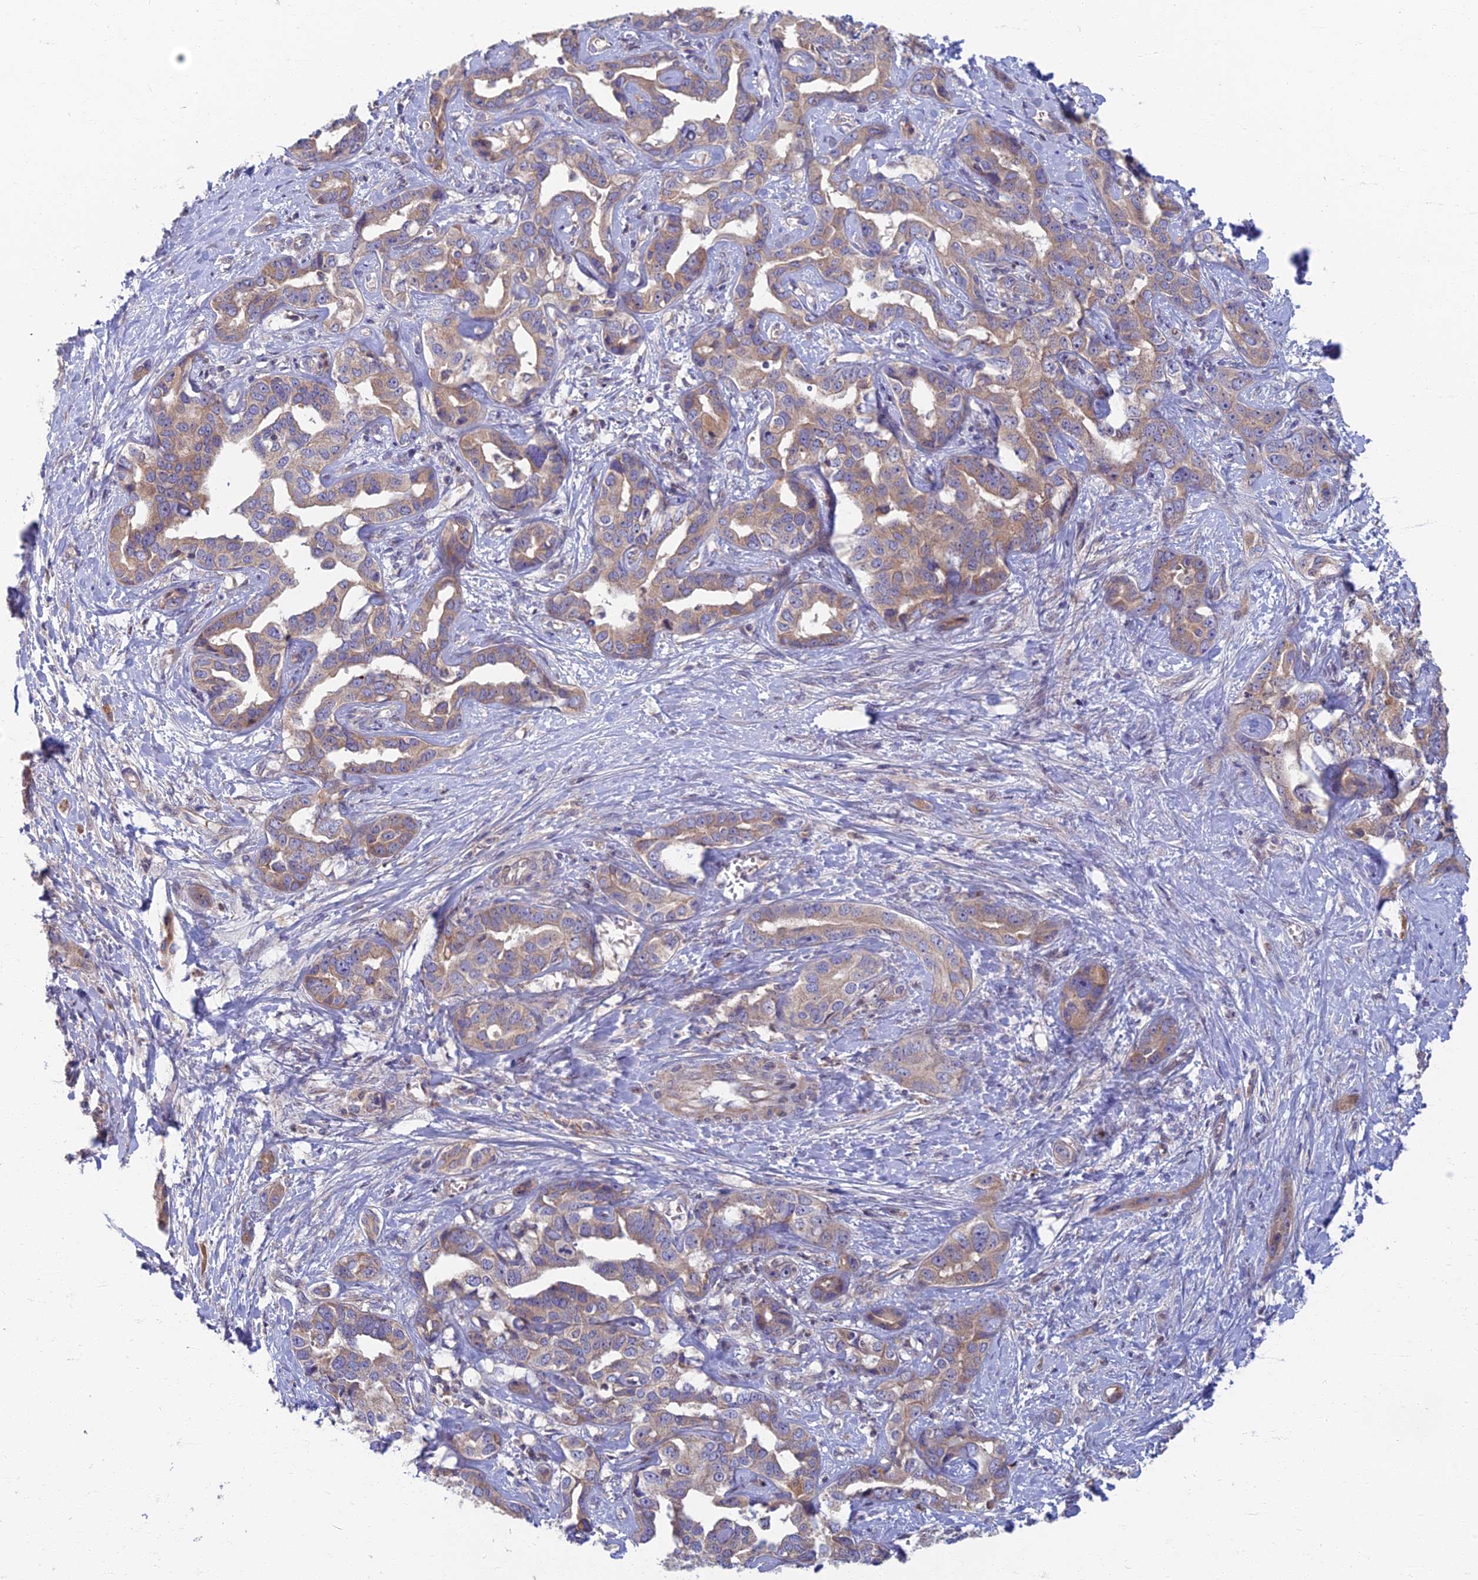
{"staining": {"intensity": "weak", "quantity": ">75%", "location": "cytoplasmic/membranous"}, "tissue": "liver cancer", "cell_type": "Tumor cells", "image_type": "cancer", "snomed": [{"axis": "morphology", "description": "Cholangiocarcinoma"}, {"axis": "topography", "description": "Liver"}], "caption": "The image displays immunohistochemical staining of liver cholangiocarcinoma. There is weak cytoplasmic/membranous positivity is identified in approximately >75% of tumor cells.", "gene": "SOGA1", "patient": {"sex": "male", "age": 59}}